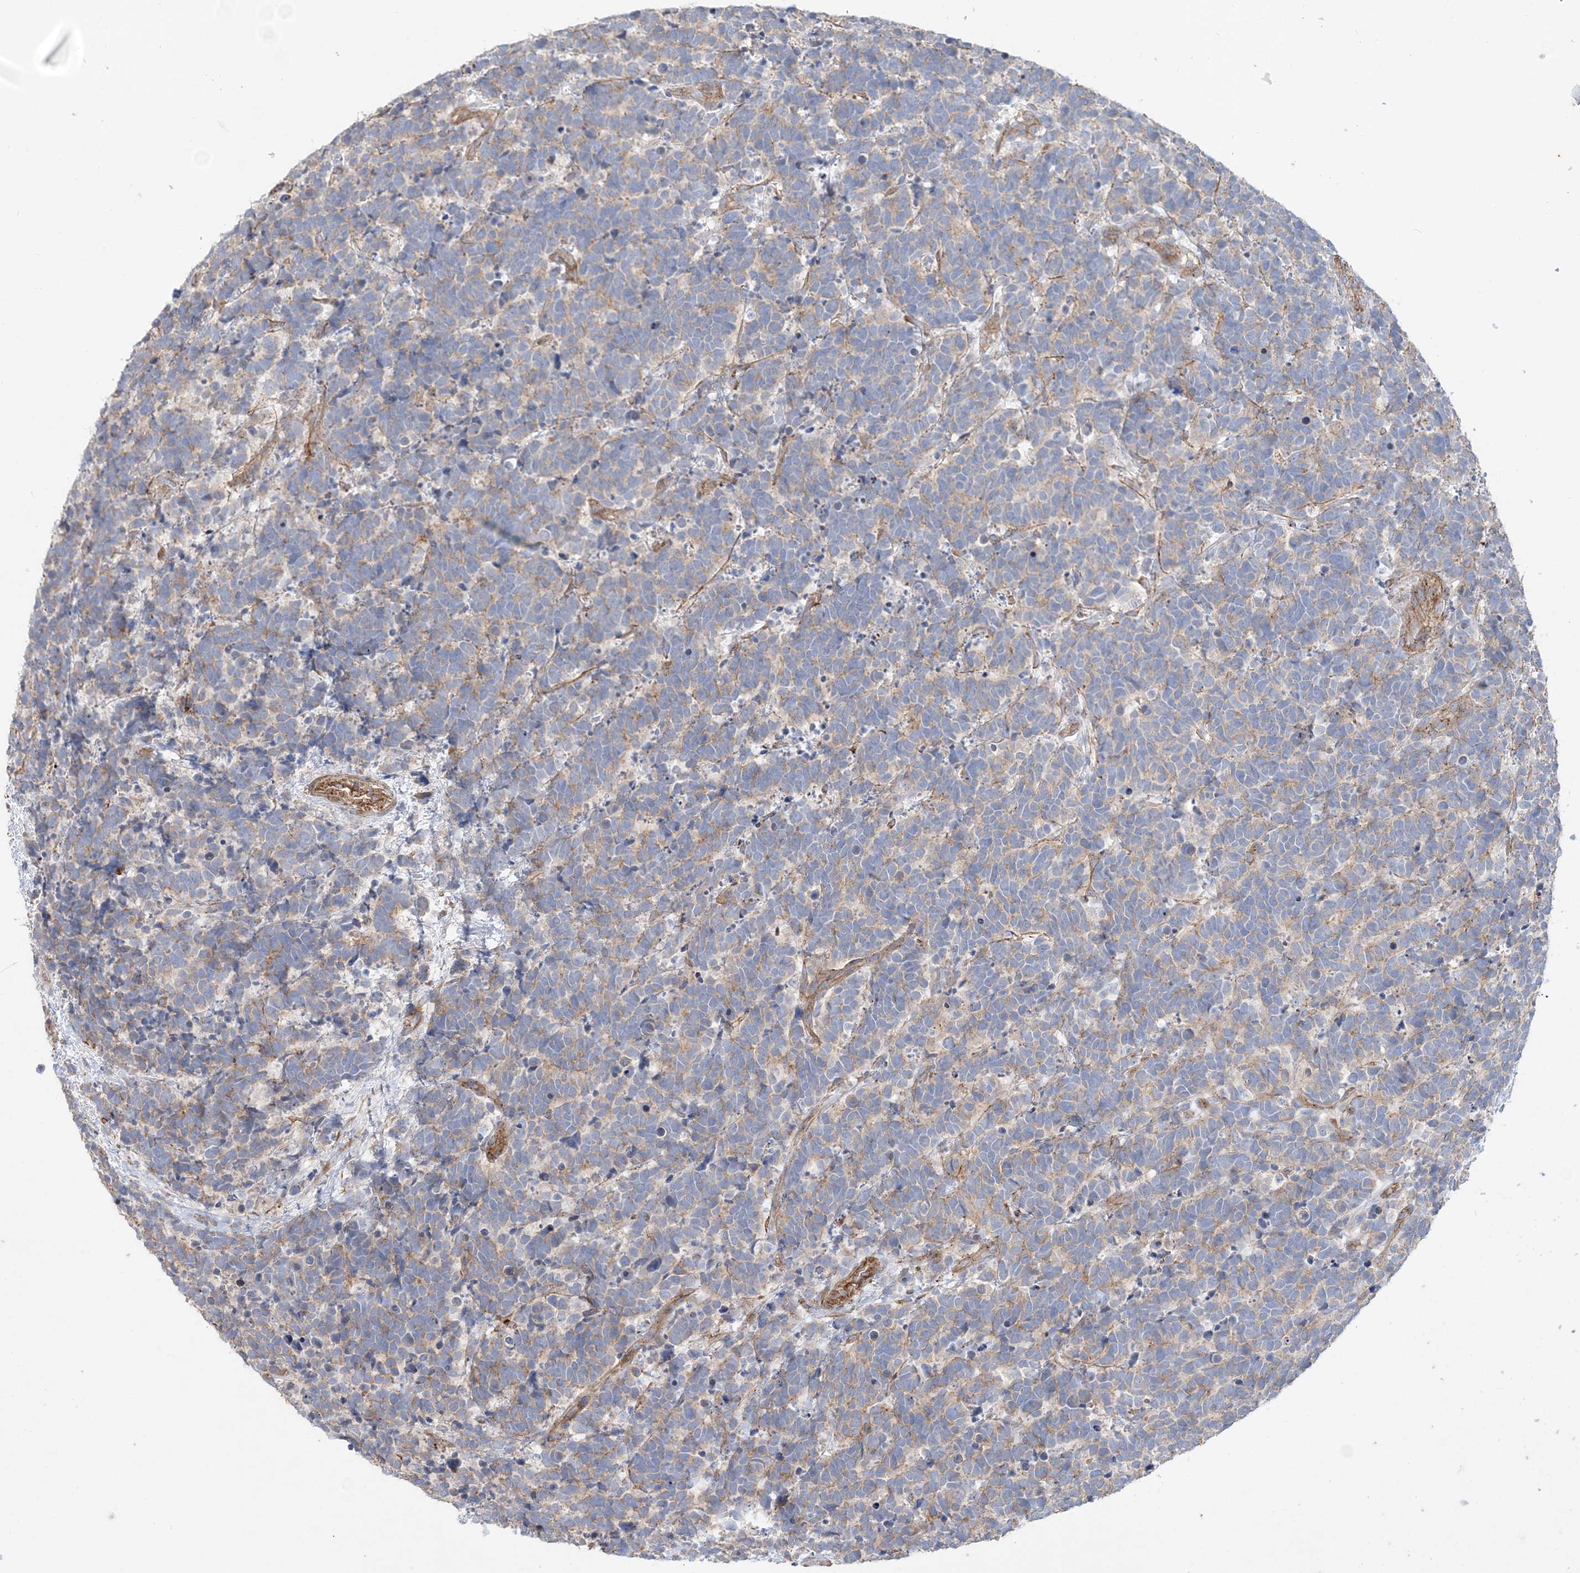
{"staining": {"intensity": "weak", "quantity": "25%-75%", "location": "cytoplasmic/membranous"}, "tissue": "carcinoid", "cell_type": "Tumor cells", "image_type": "cancer", "snomed": [{"axis": "morphology", "description": "Carcinoma, NOS"}, {"axis": "morphology", "description": "Carcinoid, malignant, NOS"}, {"axis": "topography", "description": "Urinary bladder"}], "caption": "Immunohistochemistry (DAB (3,3'-diaminobenzidine)) staining of human carcinoid reveals weak cytoplasmic/membranous protein expression in about 25%-75% of tumor cells.", "gene": "PIGC", "patient": {"sex": "male", "age": 57}}